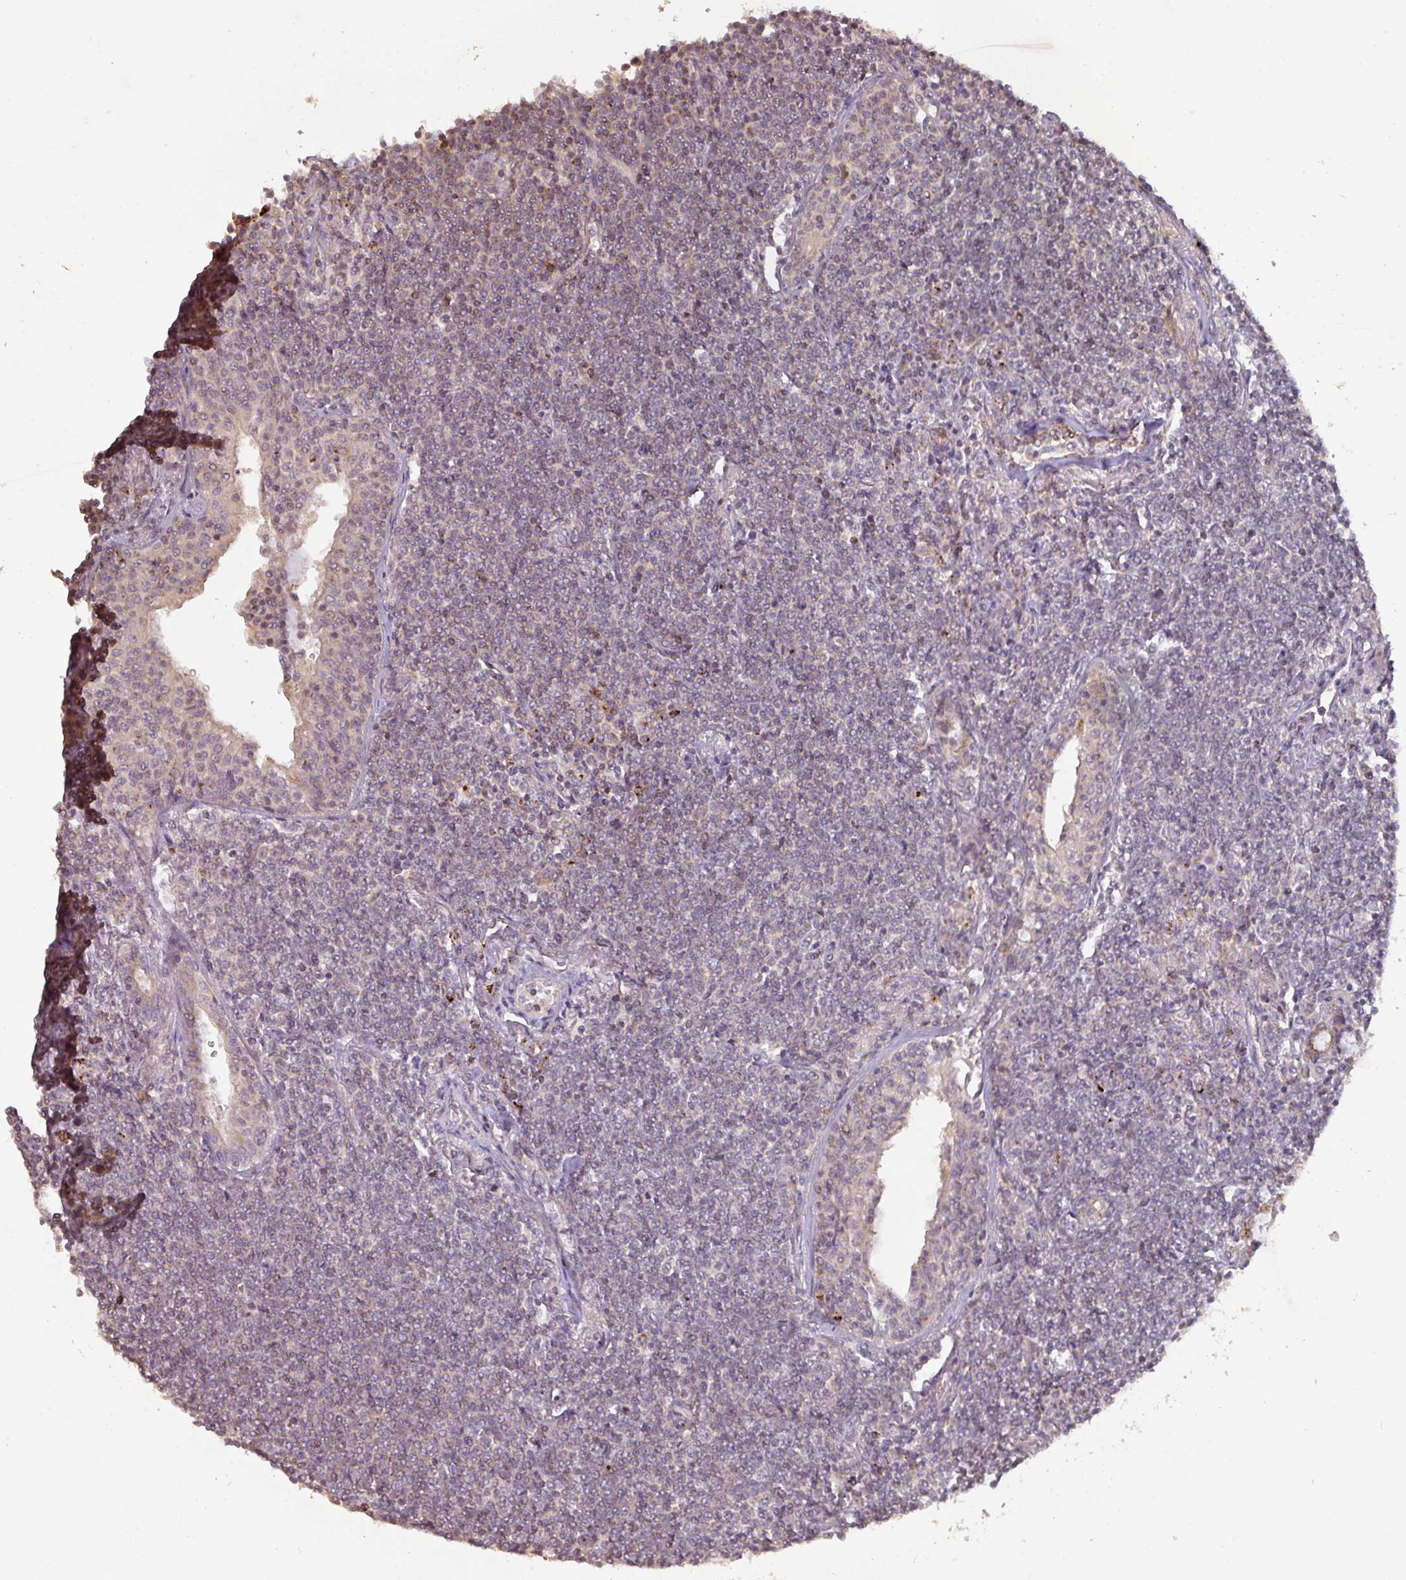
{"staining": {"intensity": "negative", "quantity": "none", "location": "none"}, "tissue": "lymphoma", "cell_type": "Tumor cells", "image_type": "cancer", "snomed": [{"axis": "morphology", "description": "Malignant lymphoma, non-Hodgkin's type, Low grade"}, {"axis": "topography", "description": "Lung"}], "caption": "DAB (3,3'-diaminobenzidine) immunohistochemical staining of lymphoma demonstrates no significant positivity in tumor cells.", "gene": "CXCR5", "patient": {"sex": "female", "age": 71}}